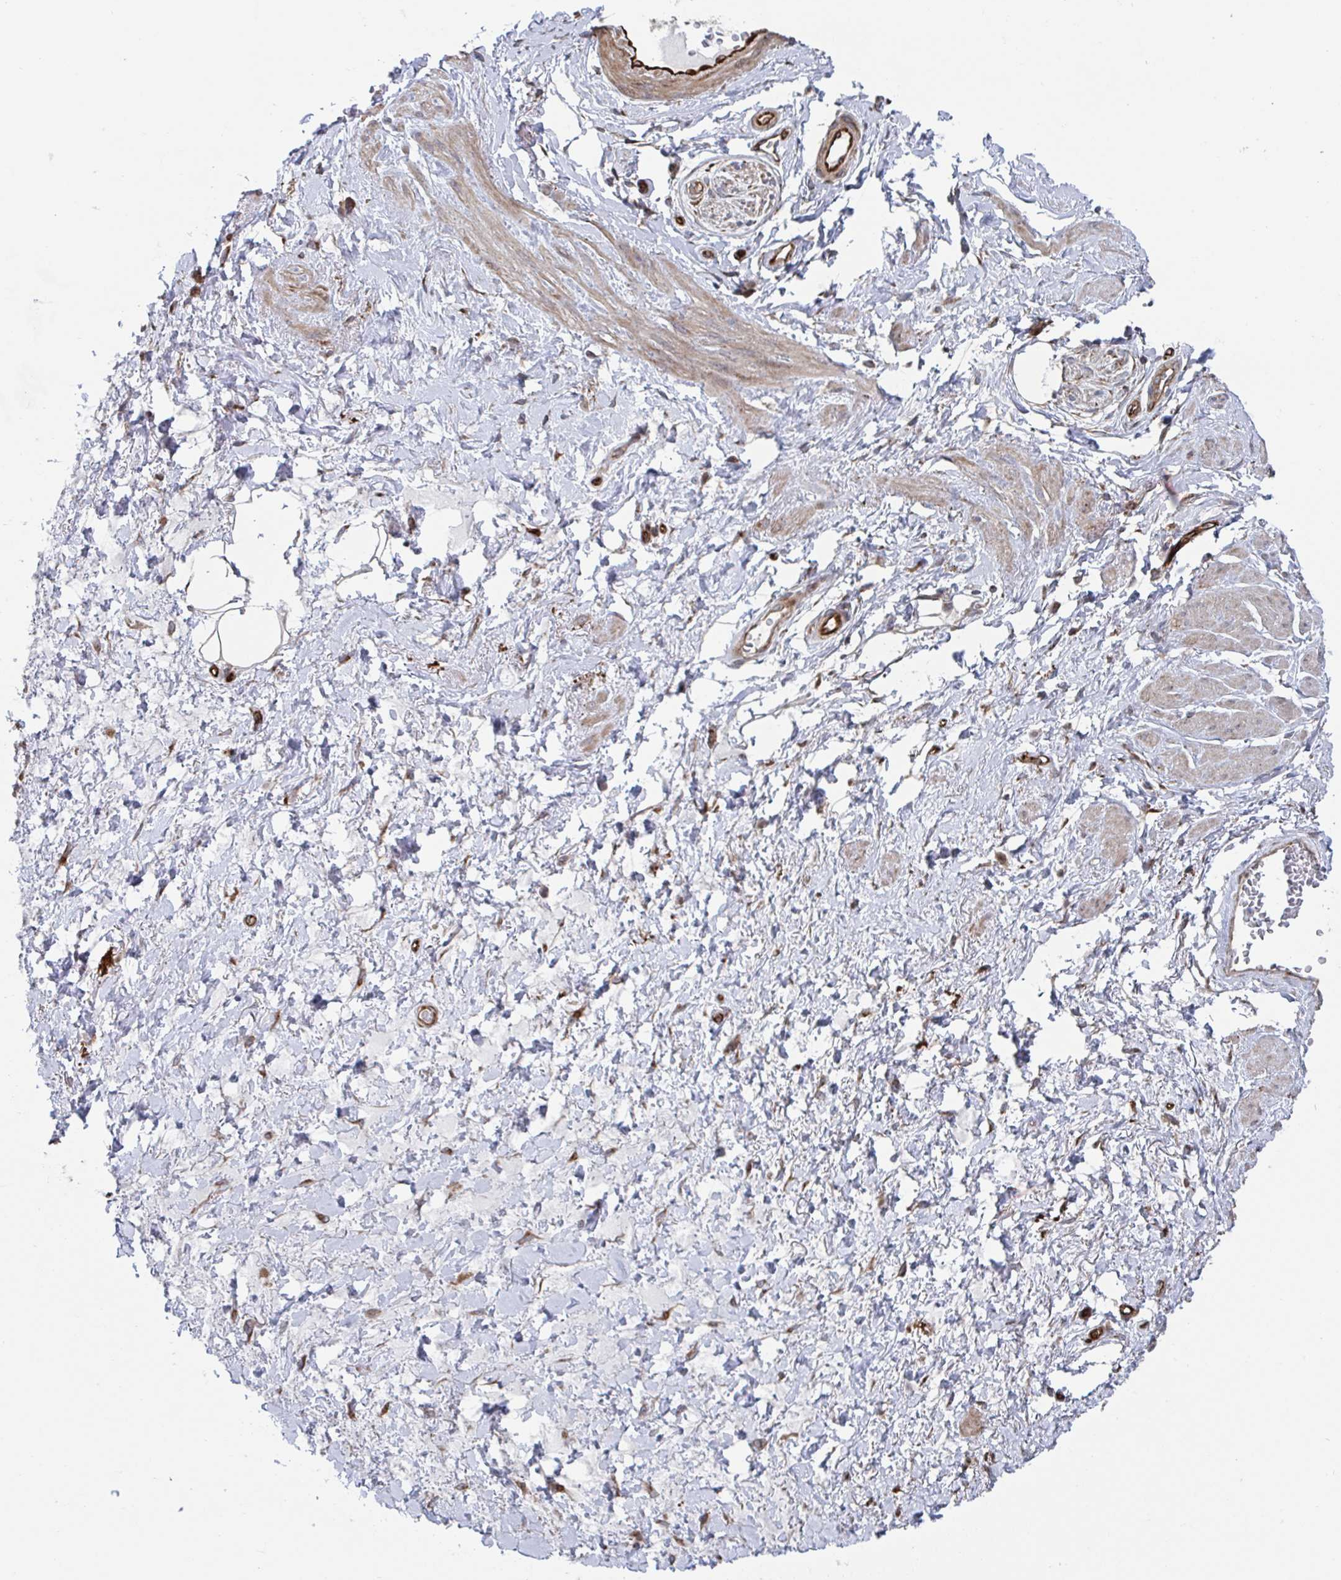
{"staining": {"intensity": "negative", "quantity": "none", "location": "none"}, "tissue": "adipose tissue", "cell_type": "Adipocytes", "image_type": "normal", "snomed": [{"axis": "morphology", "description": "Normal tissue, NOS"}, {"axis": "topography", "description": "Vagina"}, {"axis": "topography", "description": "Peripheral nerve tissue"}], "caption": "Immunohistochemical staining of normal human adipose tissue reveals no significant positivity in adipocytes.", "gene": "DVL3", "patient": {"sex": "female", "age": 71}}